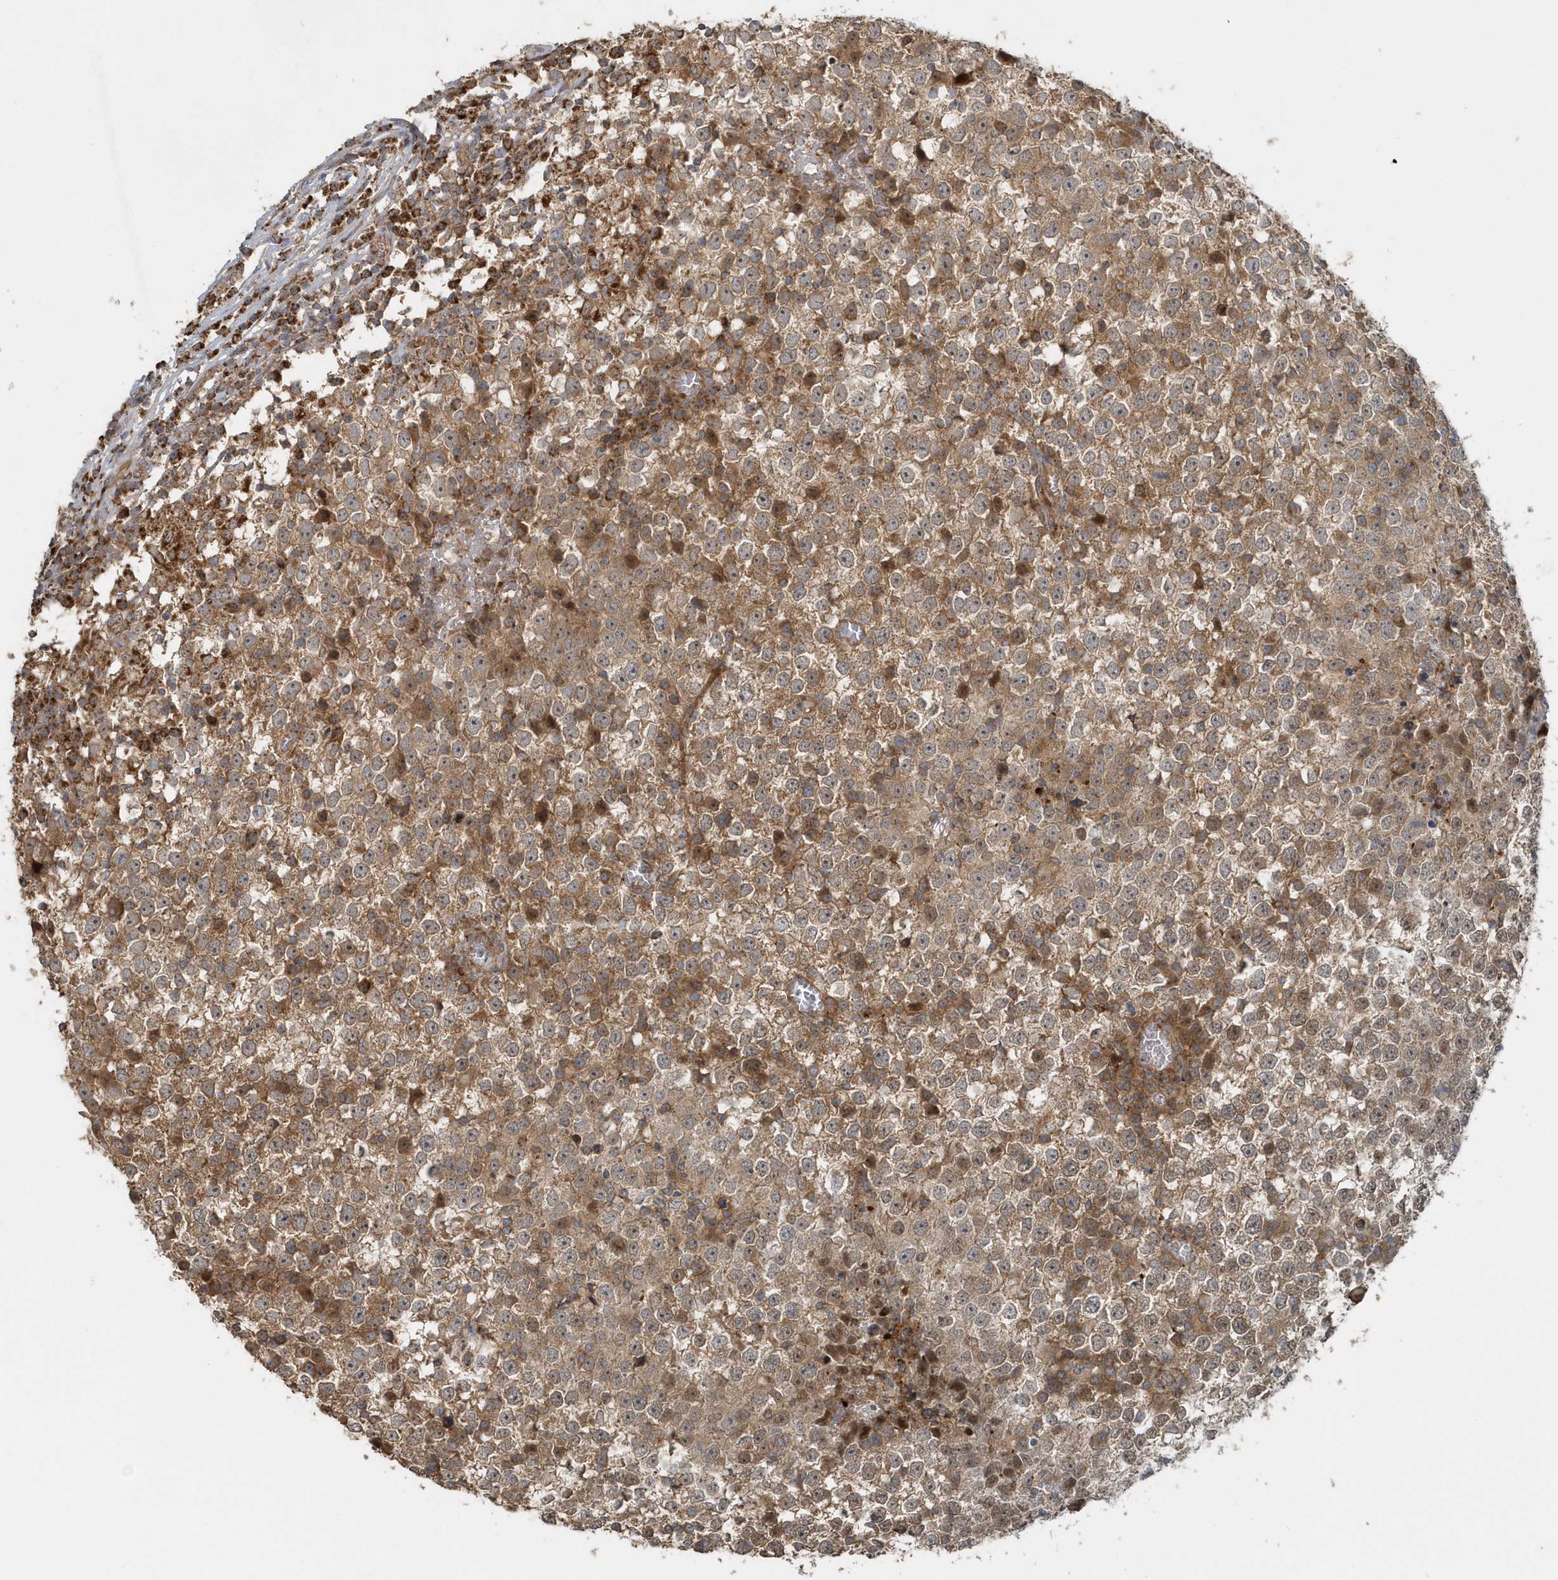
{"staining": {"intensity": "moderate", "quantity": ">75%", "location": "cytoplasmic/membranous"}, "tissue": "testis cancer", "cell_type": "Tumor cells", "image_type": "cancer", "snomed": [{"axis": "morphology", "description": "Seminoma, NOS"}, {"axis": "topography", "description": "Testis"}], "caption": "This image shows IHC staining of human seminoma (testis), with medium moderate cytoplasmic/membranous expression in approximately >75% of tumor cells.", "gene": "MMUT", "patient": {"sex": "male", "age": 65}}